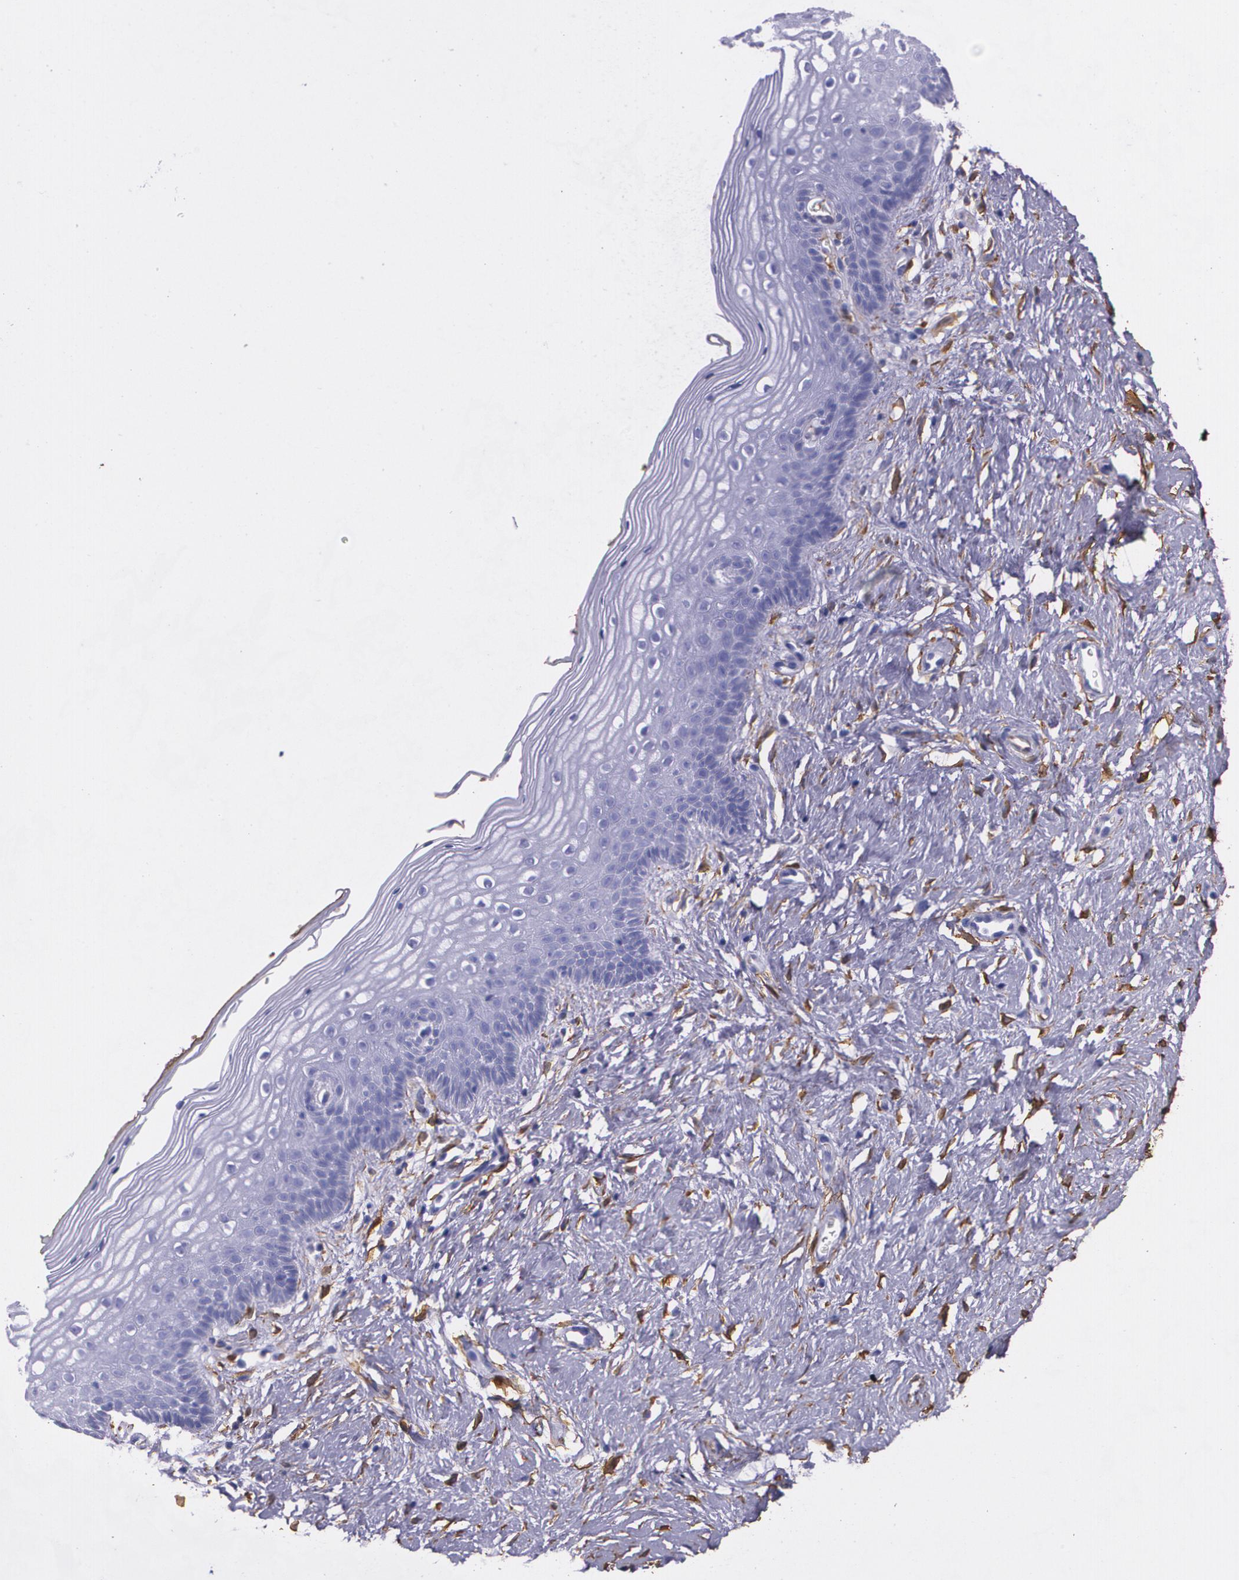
{"staining": {"intensity": "negative", "quantity": "none", "location": "none"}, "tissue": "vagina", "cell_type": "Squamous epithelial cells", "image_type": "normal", "snomed": [{"axis": "morphology", "description": "Normal tissue, NOS"}, {"axis": "topography", "description": "Vagina"}], "caption": "This is an IHC micrograph of normal human vagina. There is no expression in squamous epithelial cells.", "gene": "MMP2", "patient": {"sex": "female", "age": 46}}